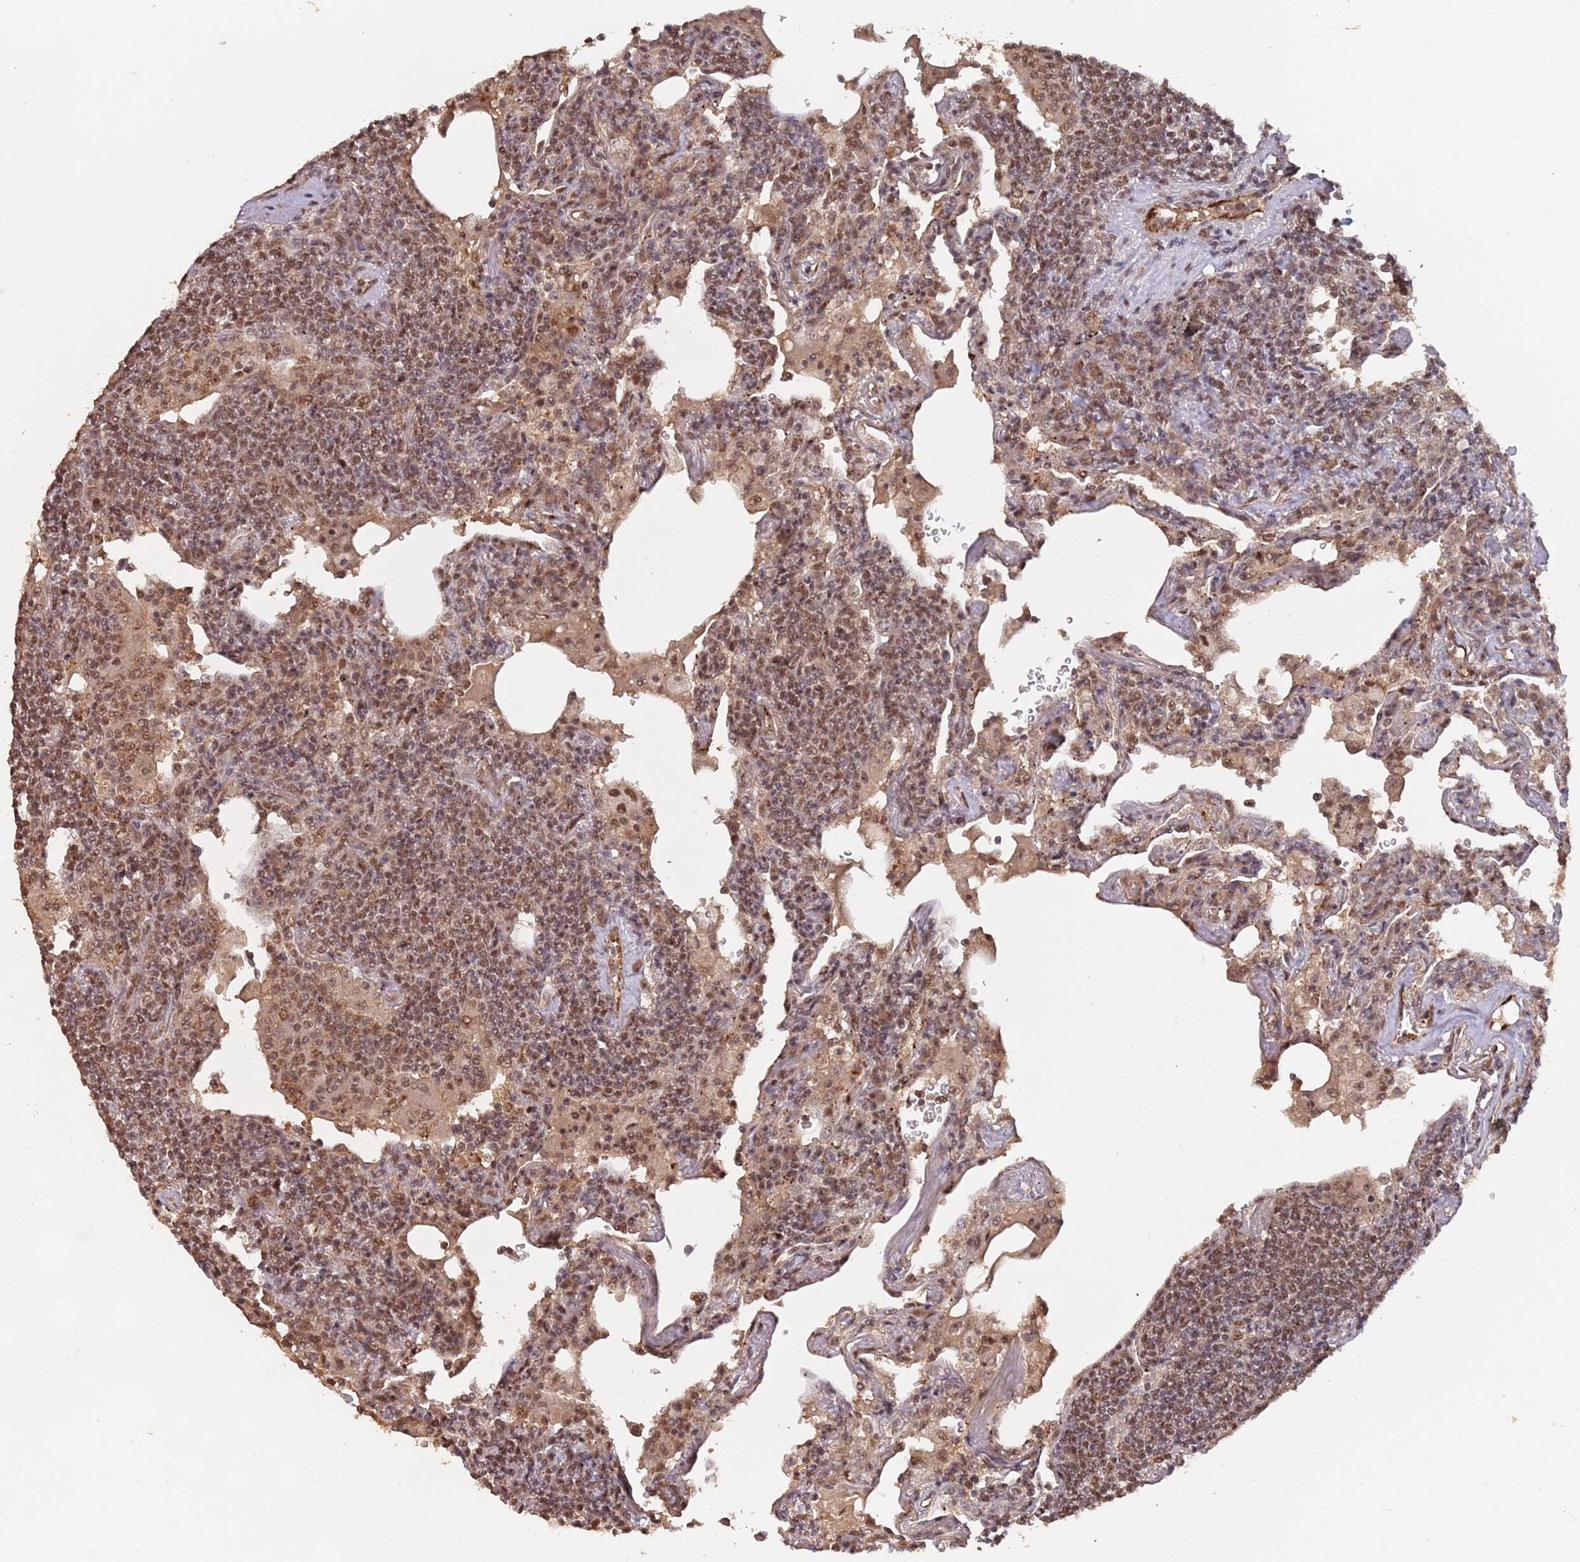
{"staining": {"intensity": "moderate", "quantity": ">75%", "location": "nuclear"}, "tissue": "lymphoma", "cell_type": "Tumor cells", "image_type": "cancer", "snomed": [{"axis": "morphology", "description": "Malignant lymphoma, non-Hodgkin's type, Low grade"}, {"axis": "topography", "description": "Lung"}], "caption": "Immunohistochemical staining of human malignant lymphoma, non-Hodgkin's type (low-grade) demonstrates moderate nuclear protein positivity in approximately >75% of tumor cells.", "gene": "RFXANK", "patient": {"sex": "female", "age": 71}}